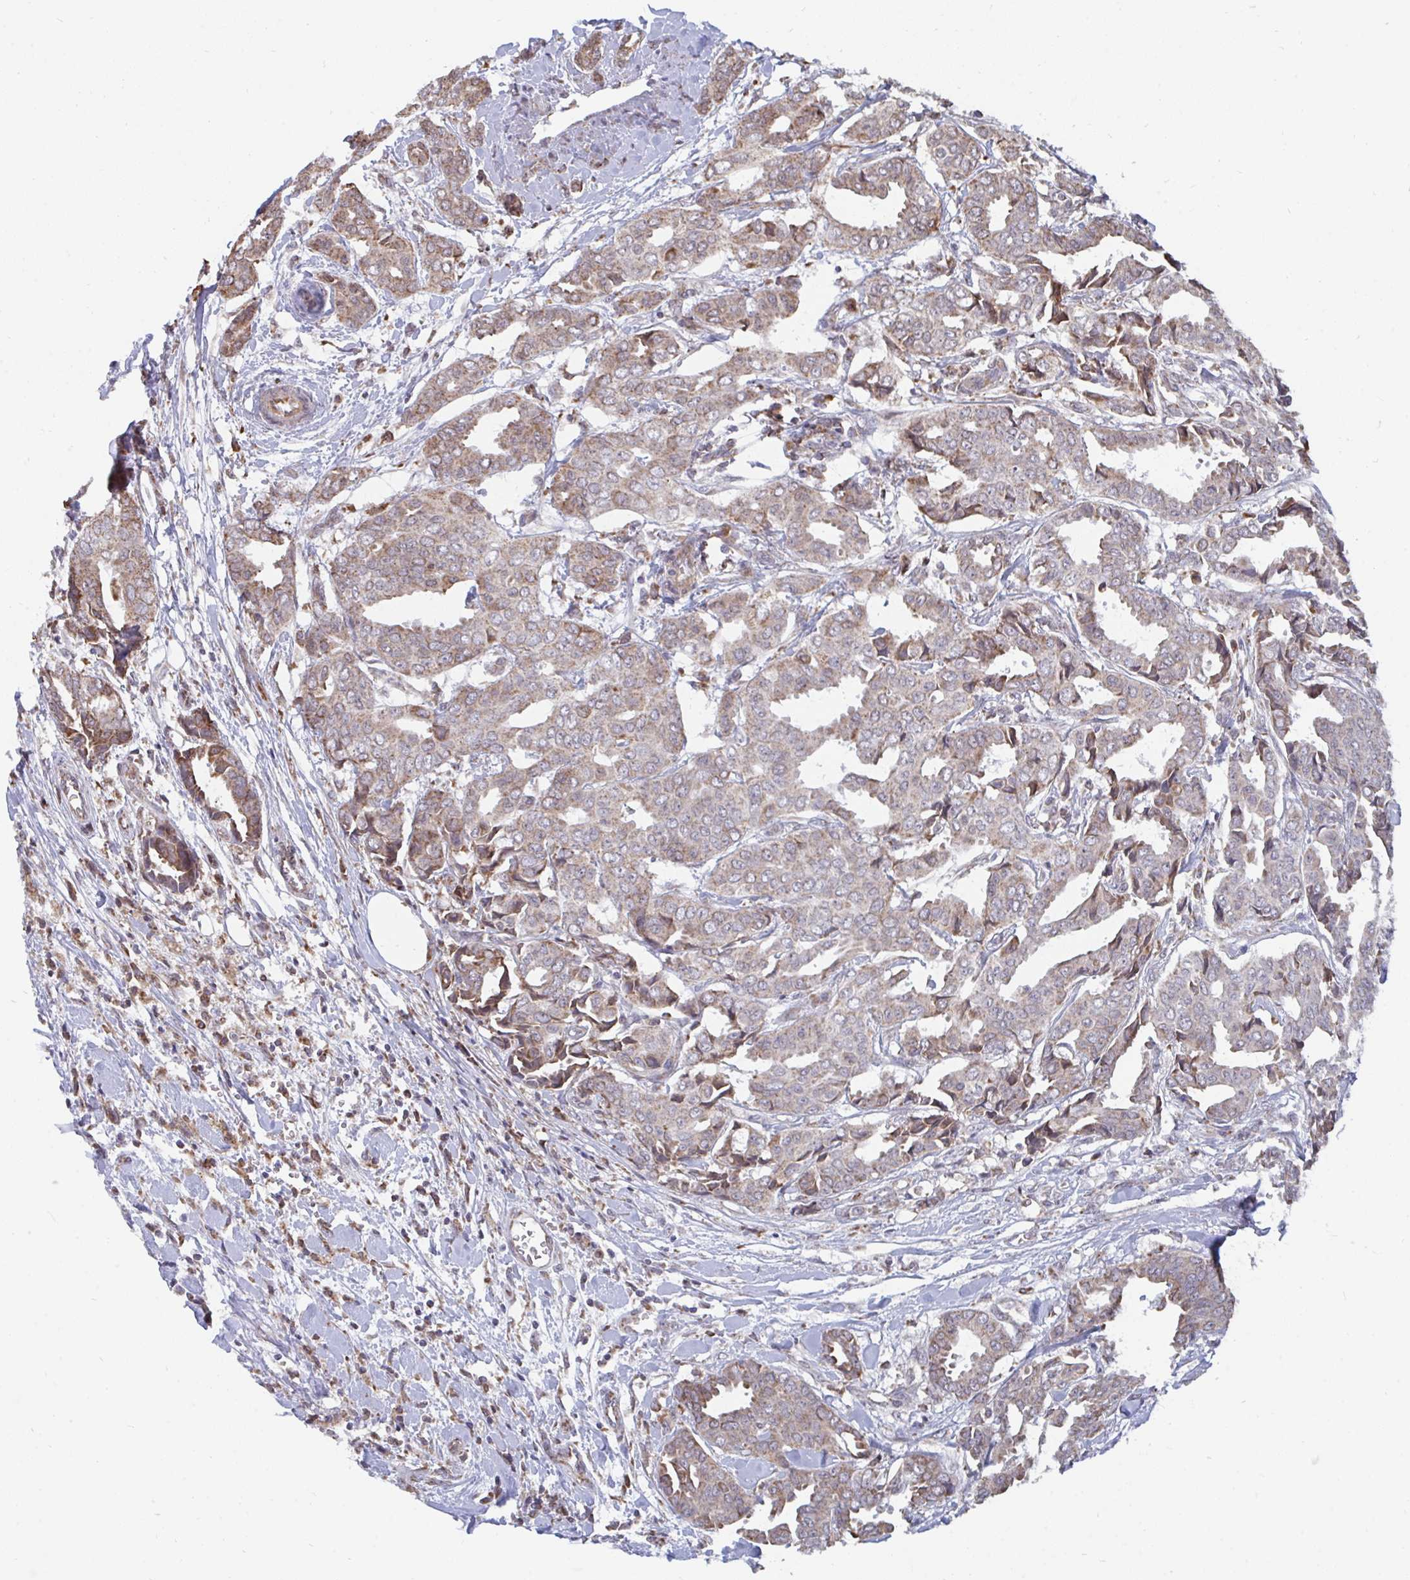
{"staining": {"intensity": "moderate", "quantity": ">75%", "location": "cytoplasmic/membranous"}, "tissue": "breast cancer", "cell_type": "Tumor cells", "image_type": "cancer", "snomed": [{"axis": "morphology", "description": "Duct carcinoma"}, {"axis": "topography", "description": "Breast"}], "caption": "There is medium levels of moderate cytoplasmic/membranous expression in tumor cells of breast cancer (intraductal carcinoma), as demonstrated by immunohistochemical staining (brown color).", "gene": "ELAVL1", "patient": {"sex": "female", "age": 45}}